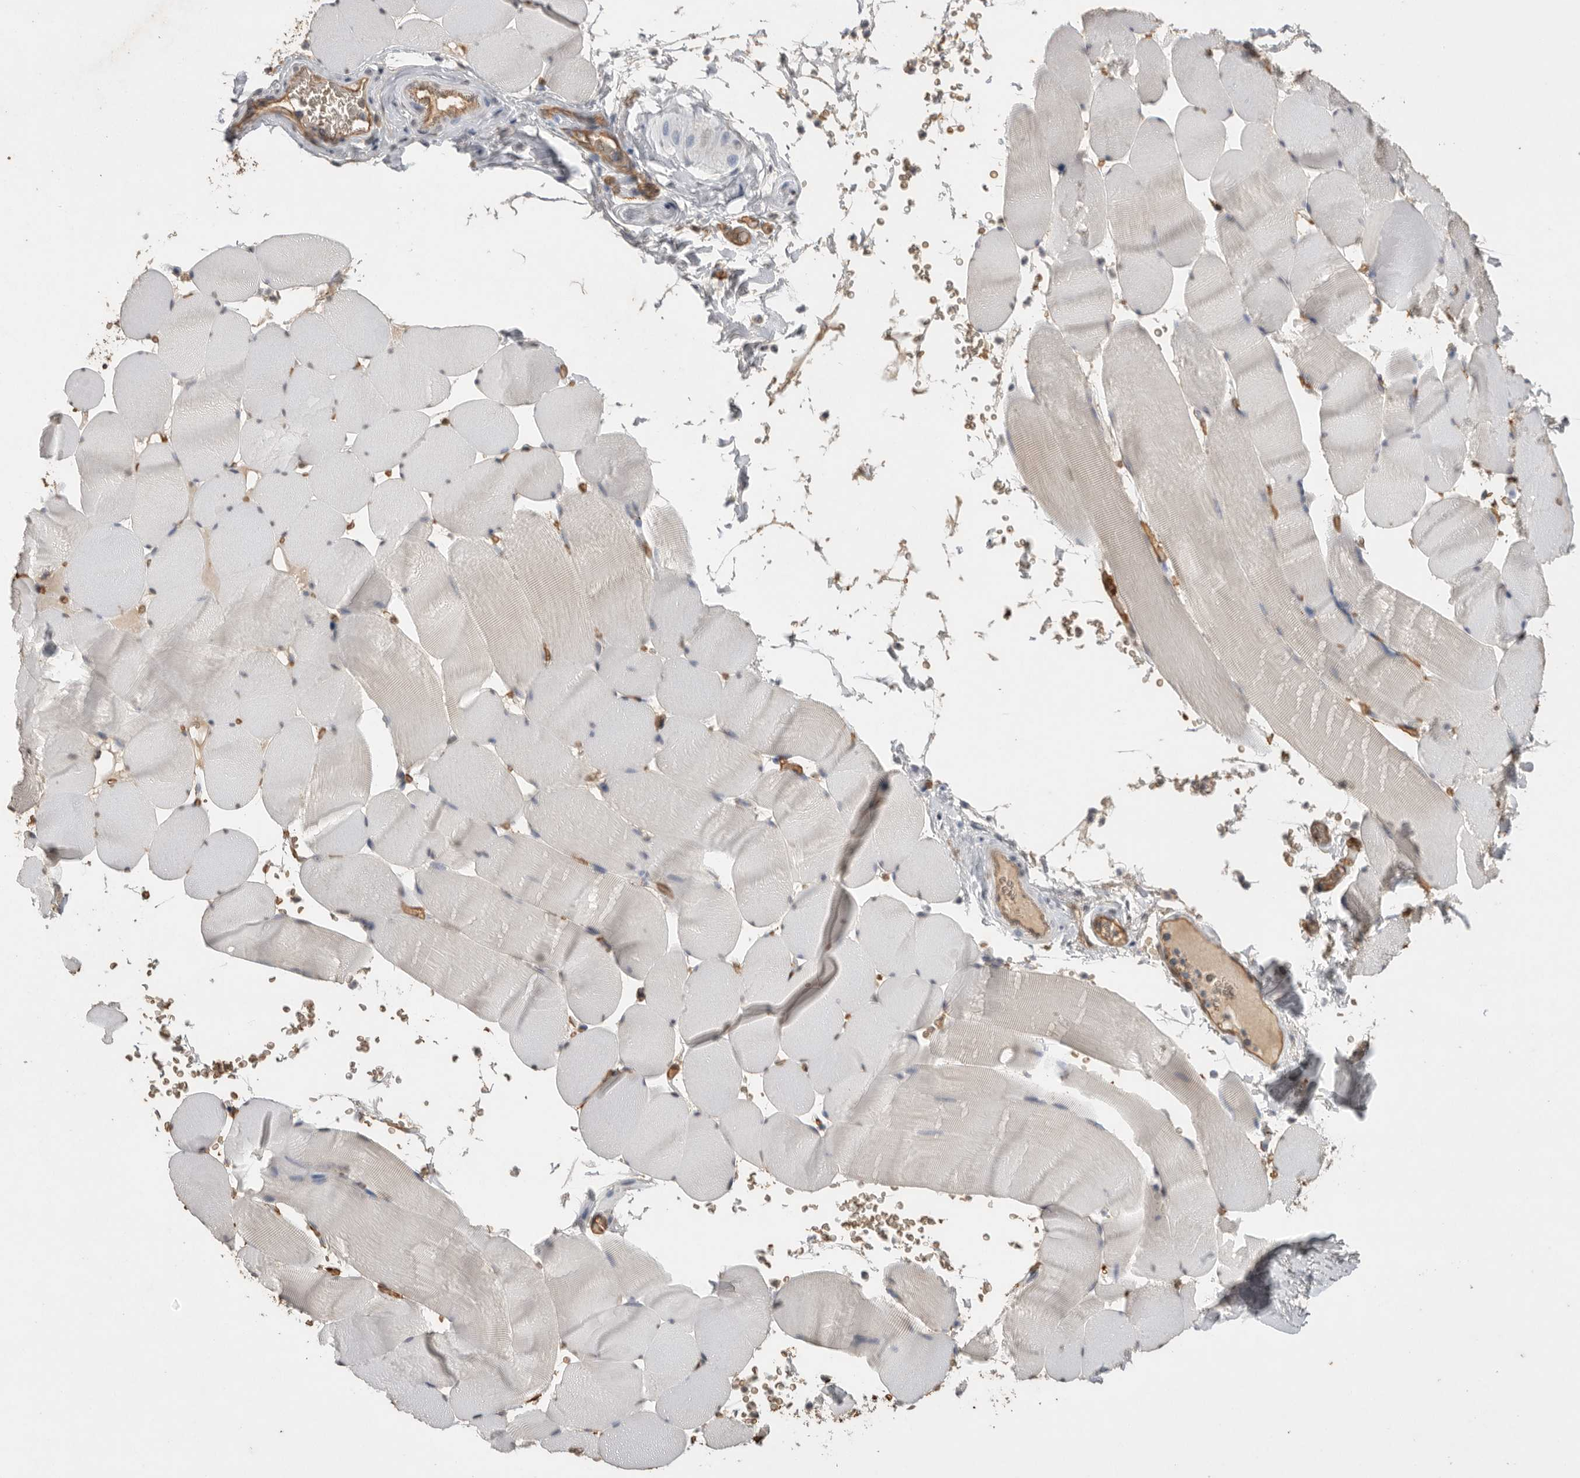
{"staining": {"intensity": "negative", "quantity": "none", "location": "none"}, "tissue": "skeletal muscle", "cell_type": "Myocytes", "image_type": "normal", "snomed": [{"axis": "morphology", "description": "Normal tissue, NOS"}, {"axis": "topography", "description": "Skeletal muscle"}], "caption": "High power microscopy photomicrograph of an IHC image of unremarkable skeletal muscle, revealing no significant staining in myocytes.", "gene": "IL27", "patient": {"sex": "male", "age": 62}}